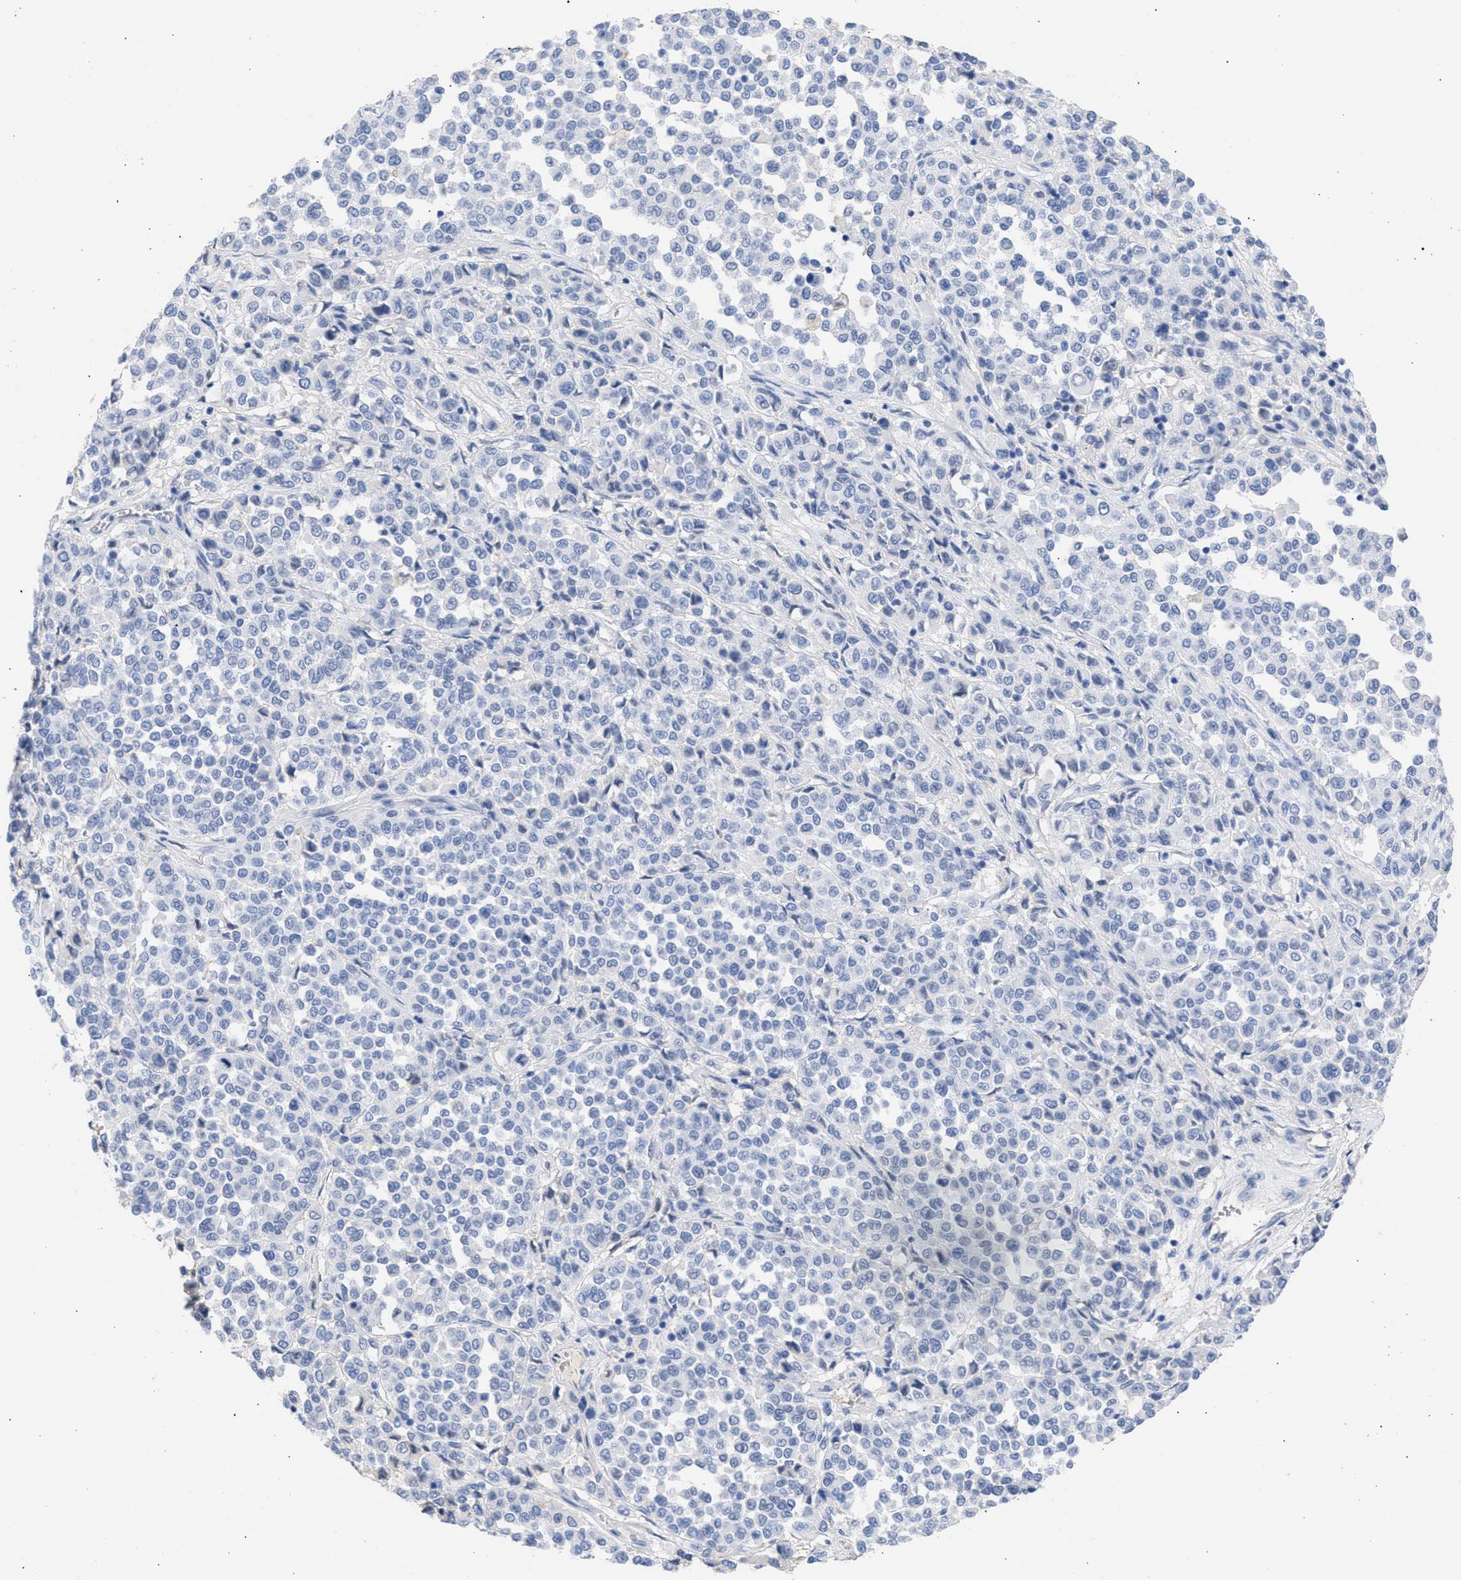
{"staining": {"intensity": "negative", "quantity": "none", "location": "none"}, "tissue": "melanoma", "cell_type": "Tumor cells", "image_type": "cancer", "snomed": [{"axis": "morphology", "description": "Malignant melanoma, Metastatic site"}, {"axis": "topography", "description": "Pancreas"}], "caption": "DAB (3,3'-diaminobenzidine) immunohistochemical staining of melanoma exhibits no significant expression in tumor cells. Nuclei are stained in blue.", "gene": "RSPH1", "patient": {"sex": "female", "age": 30}}